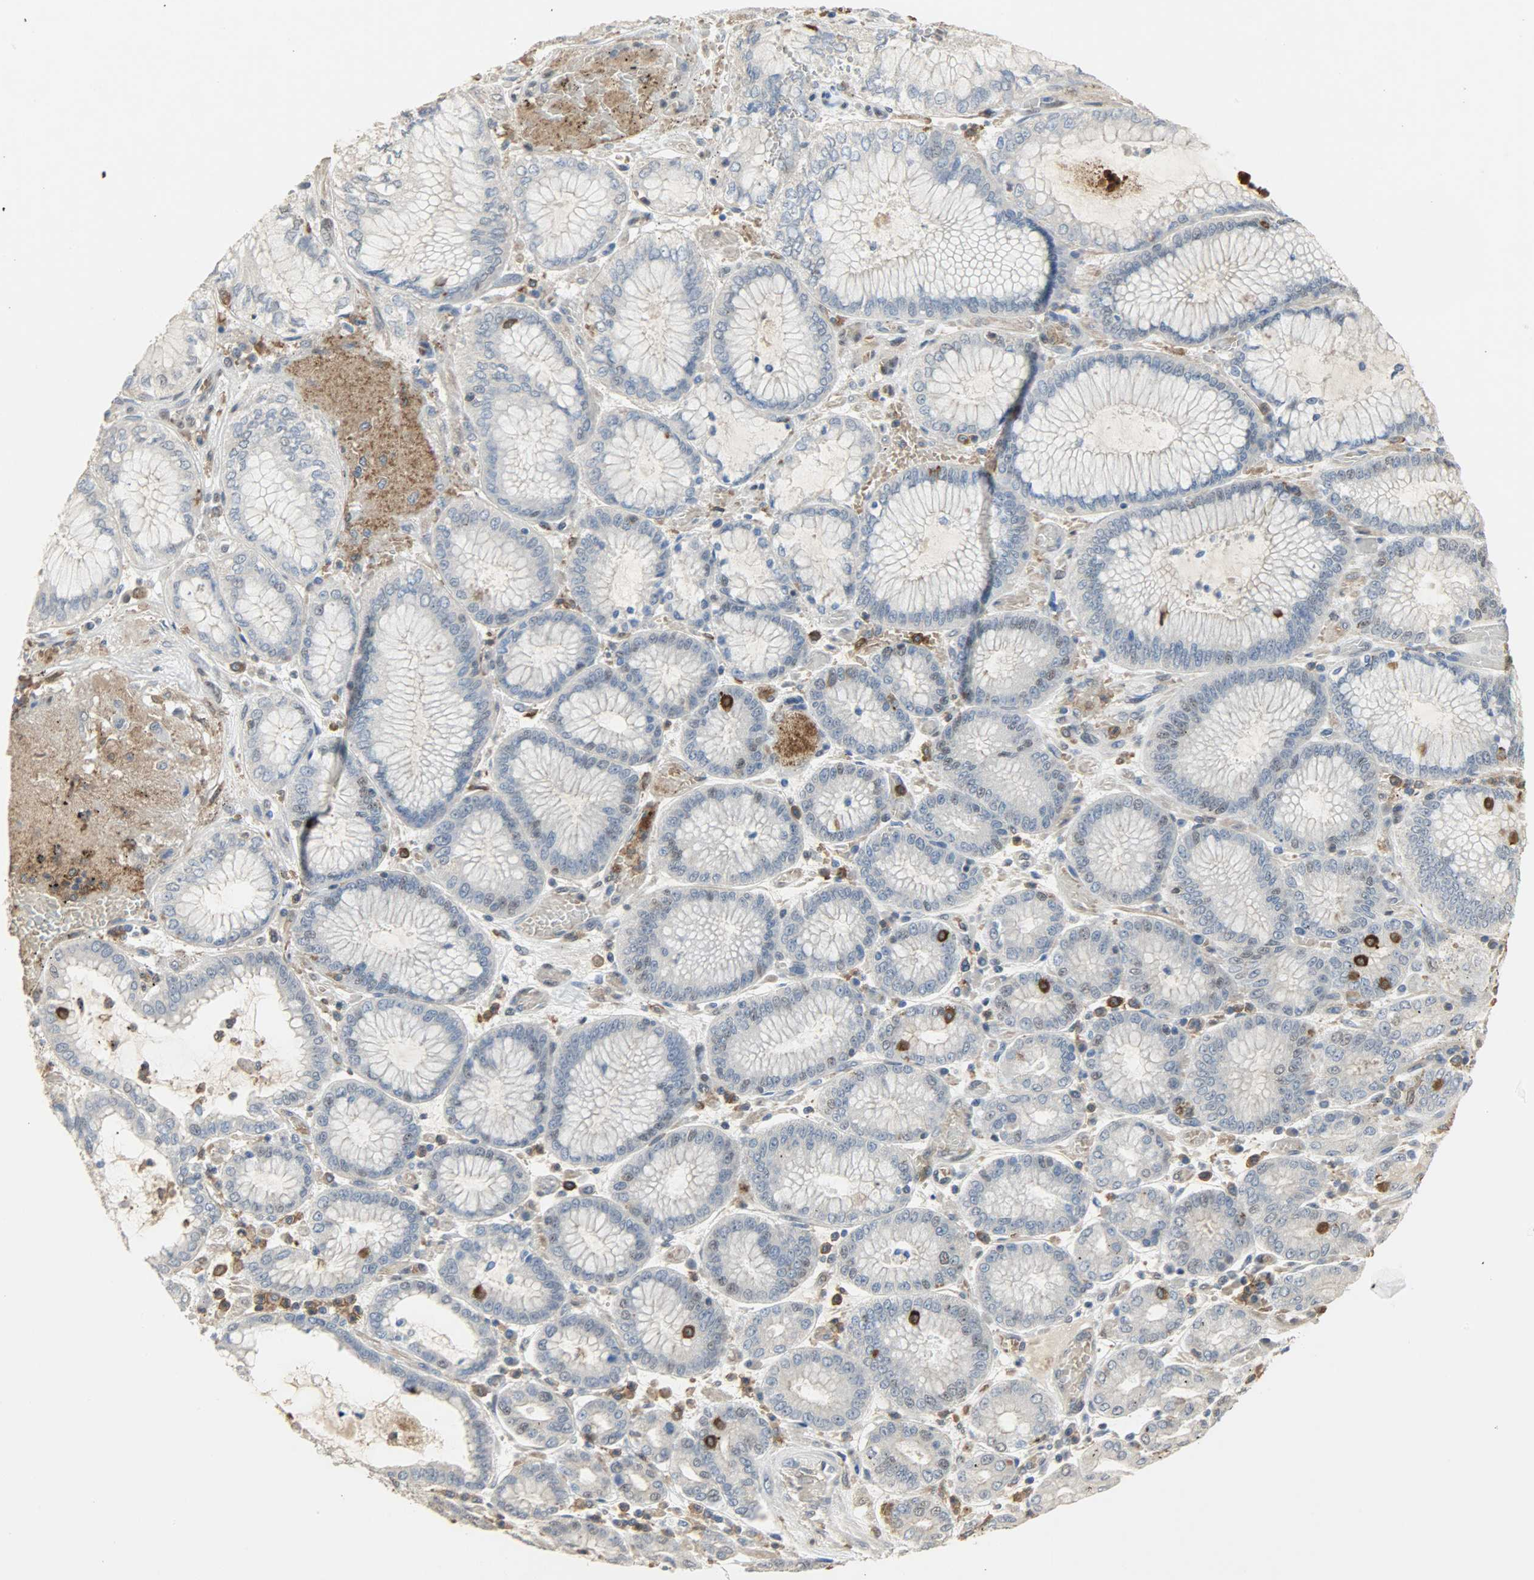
{"staining": {"intensity": "negative", "quantity": "none", "location": "none"}, "tissue": "stomach cancer", "cell_type": "Tumor cells", "image_type": "cancer", "snomed": [{"axis": "morphology", "description": "Normal tissue, NOS"}, {"axis": "morphology", "description": "Adenocarcinoma, NOS"}, {"axis": "topography", "description": "Stomach, upper"}, {"axis": "topography", "description": "Stomach"}], "caption": "Stomach cancer was stained to show a protein in brown. There is no significant expression in tumor cells. (Brightfield microscopy of DAB immunohistochemistry at high magnification).", "gene": "SKAP2", "patient": {"sex": "male", "age": 76}}